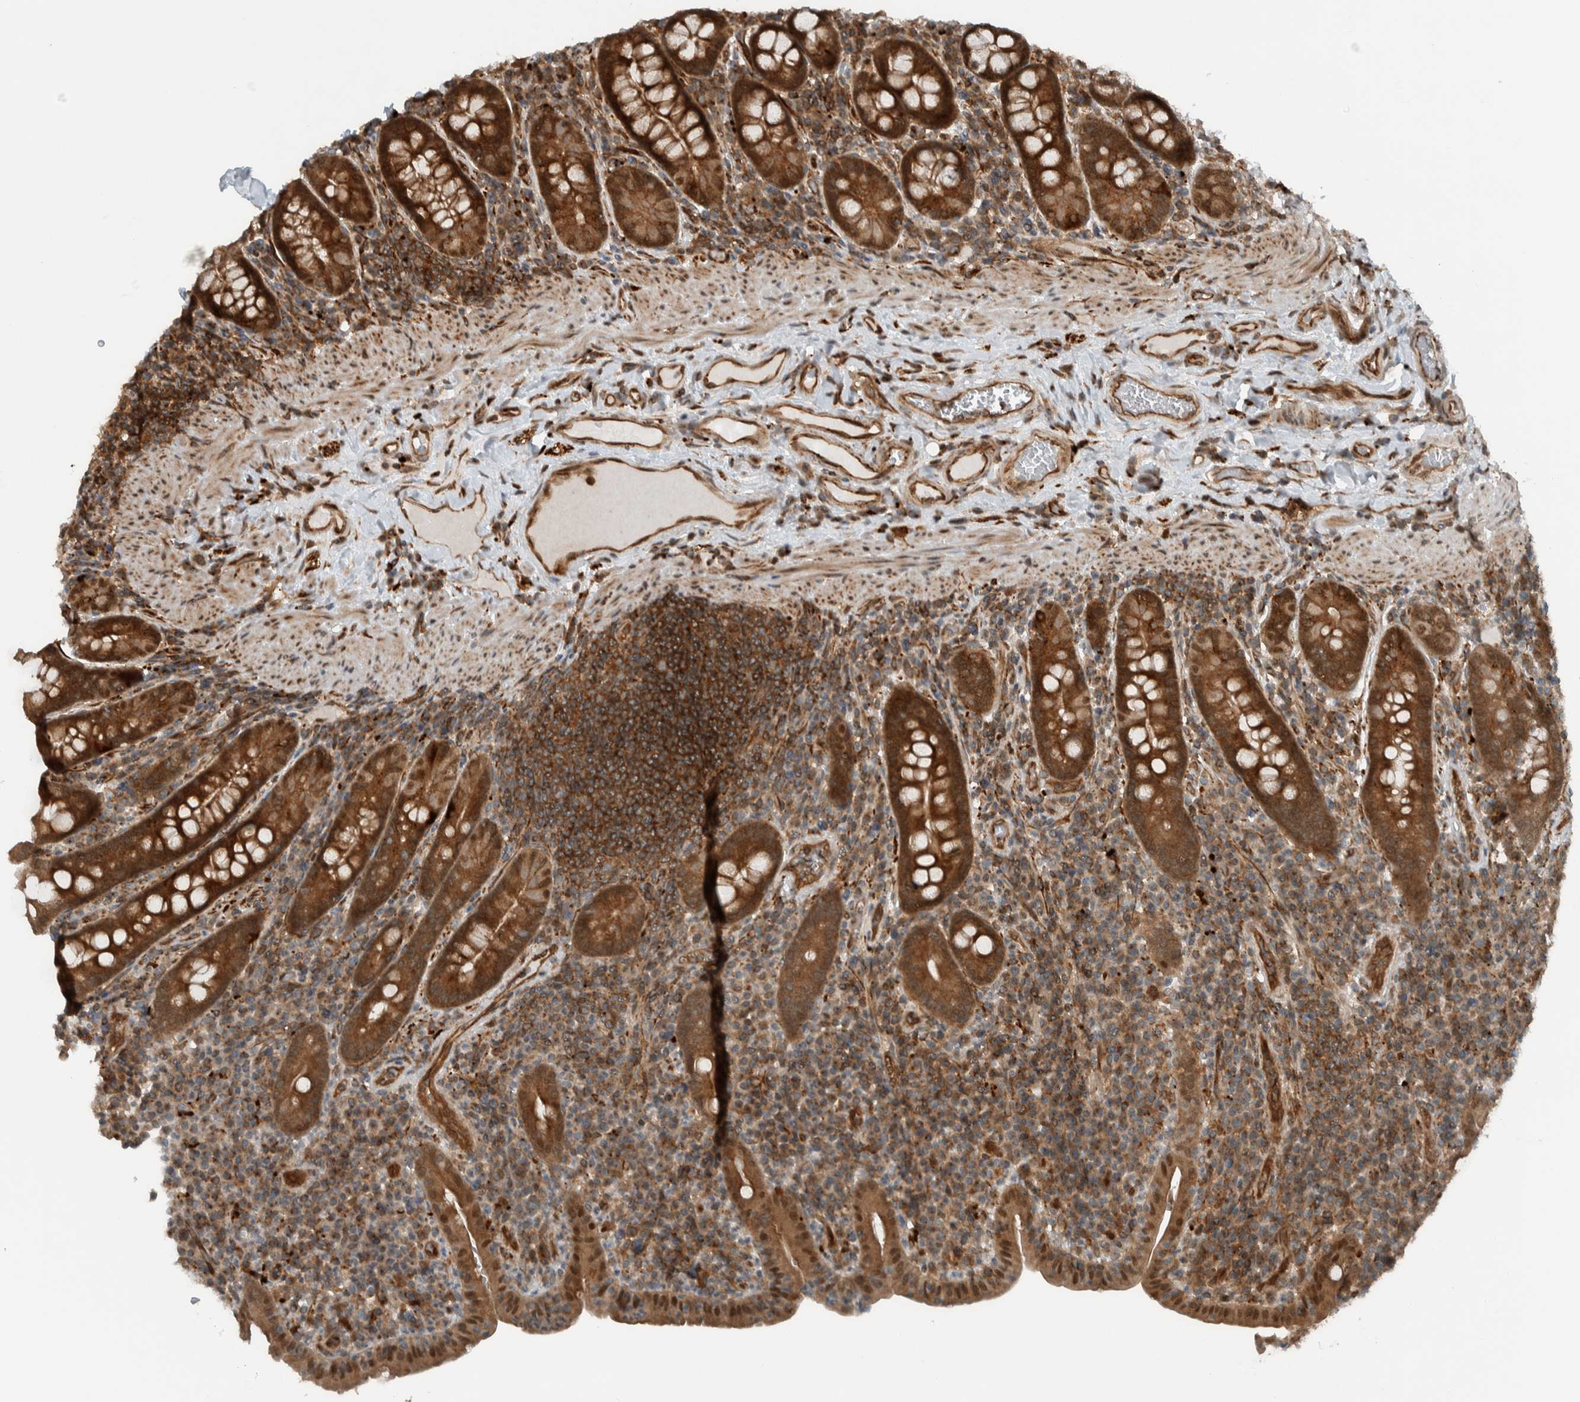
{"staining": {"intensity": "strong", "quantity": ">75%", "location": "cytoplasmic/membranous,nuclear"}, "tissue": "duodenum", "cell_type": "Glandular cells", "image_type": "normal", "snomed": [{"axis": "morphology", "description": "Normal tissue, NOS"}, {"axis": "morphology", "description": "Adenocarcinoma, NOS"}, {"axis": "topography", "description": "Pancreas"}, {"axis": "topography", "description": "Duodenum"}], "caption": "Brown immunohistochemical staining in normal human duodenum exhibits strong cytoplasmic/membranous,nuclear positivity in about >75% of glandular cells. (brown staining indicates protein expression, while blue staining denotes nuclei).", "gene": "GIGYF1", "patient": {"sex": "male", "age": 50}}